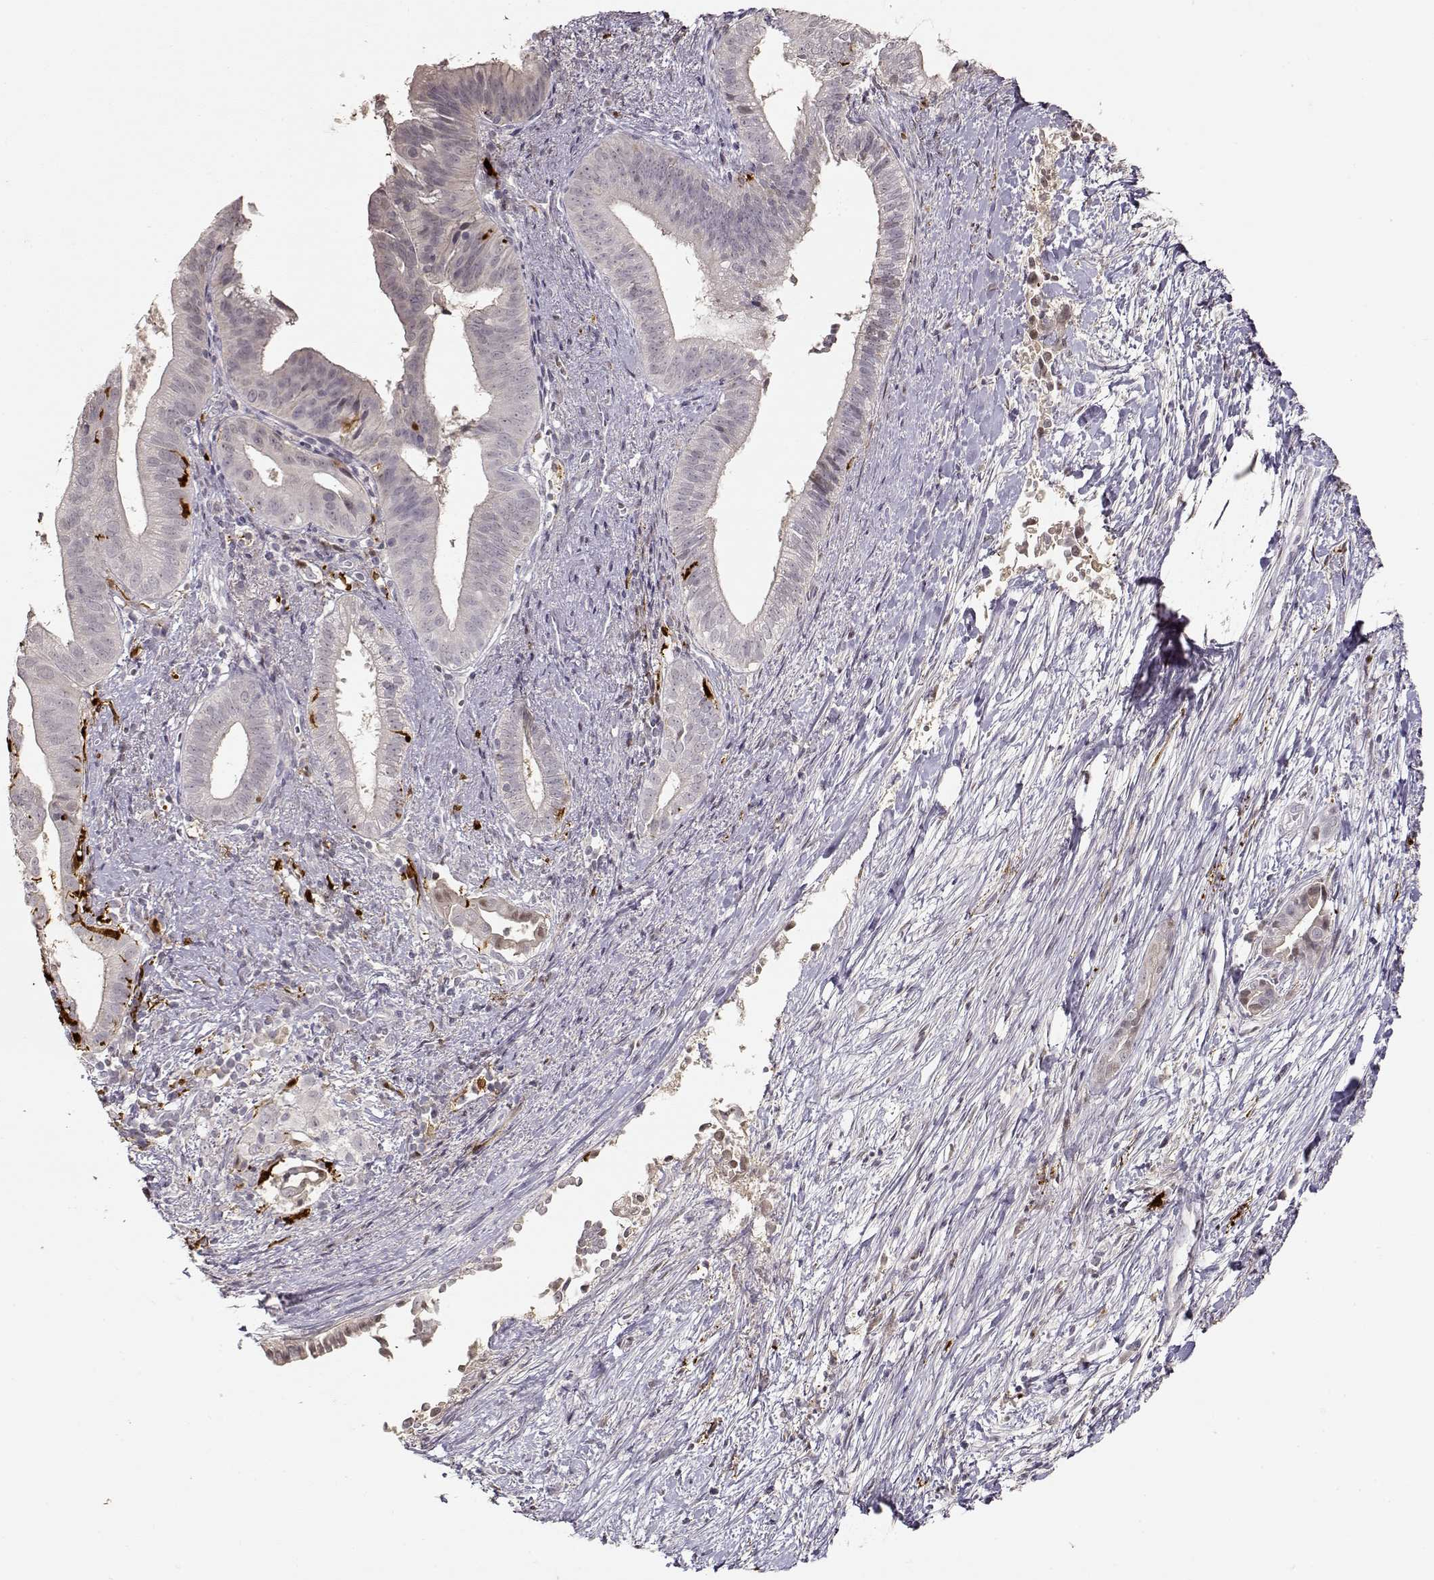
{"staining": {"intensity": "negative", "quantity": "none", "location": "none"}, "tissue": "pancreatic cancer", "cell_type": "Tumor cells", "image_type": "cancer", "snomed": [{"axis": "morphology", "description": "Adenocarcinoma, NOS"}, {"axis": "topography", "description": "Pancreas"}], "caption": "Image shows no significant protein expression in tumor cells of pancreatic cancer (adenocarcinoma). Brightfield microscopy of immunohistochemistry stained with DAB (3,3'-diaminobenzidine) (brown) and hematoxylin (blue), captured at high magnification.", "gene": "S100B", "patient": {"sex": "male", "age": 61}}